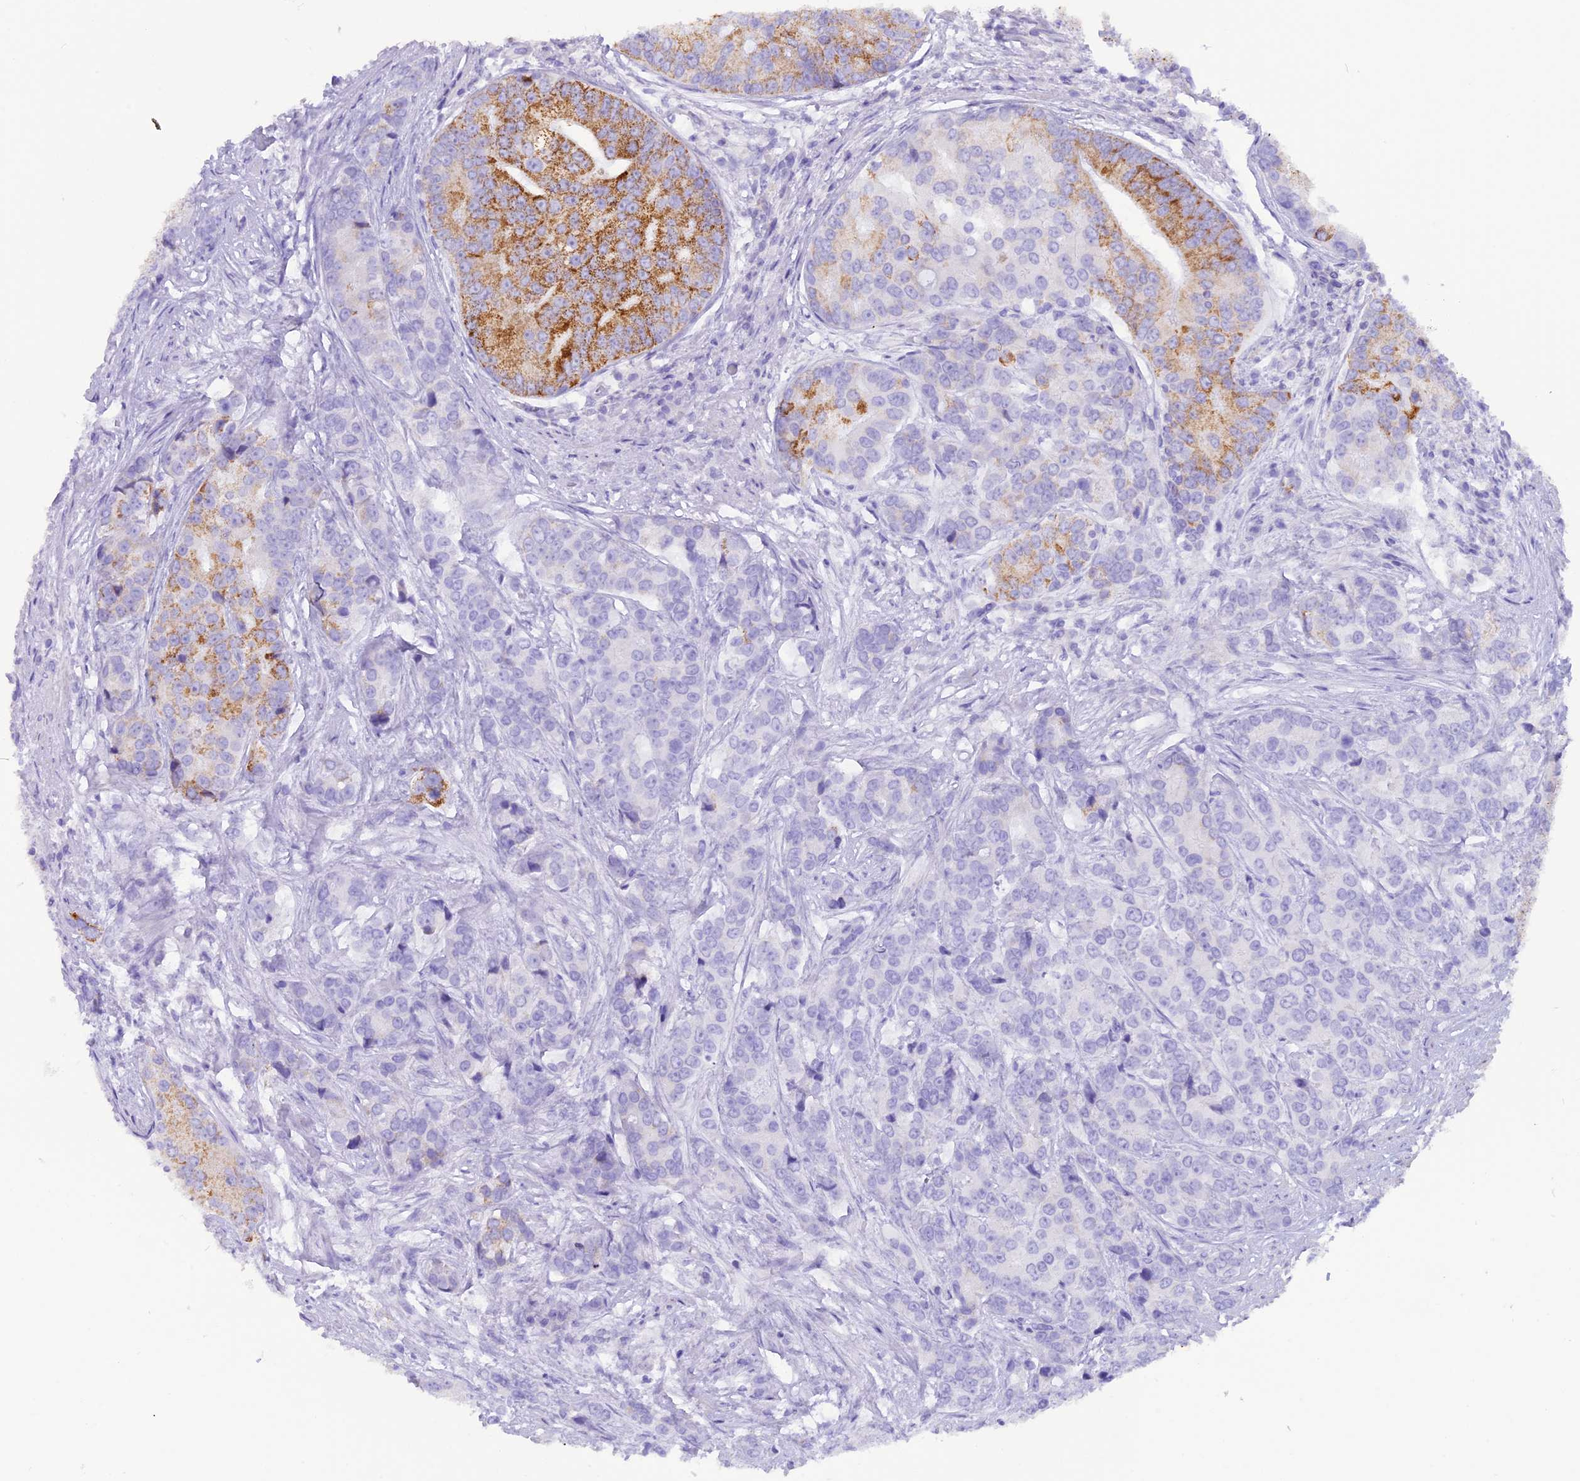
{"staining": {"intensity": "strong", "quantity": "<25%", "location": "cytoplasmic/membranous"}, "tissue": "prostate cancer", "cell_type": "Tumor cells", "image_type": "cancer", "snomed": [{"axis": "morphology", "description": "Adenocarcinoma, High grade"}, {"axis": "topography", "description": "Prostate"}], "caption": "A medium amount of strong cytoplasmic/membranous staining is appreciated in about <25% of tumor cells in high-grade adenocarcinoma (prostate) tissue.", "gene": "GLYATL1", "patient": {"sex": "male", "age": 62}}